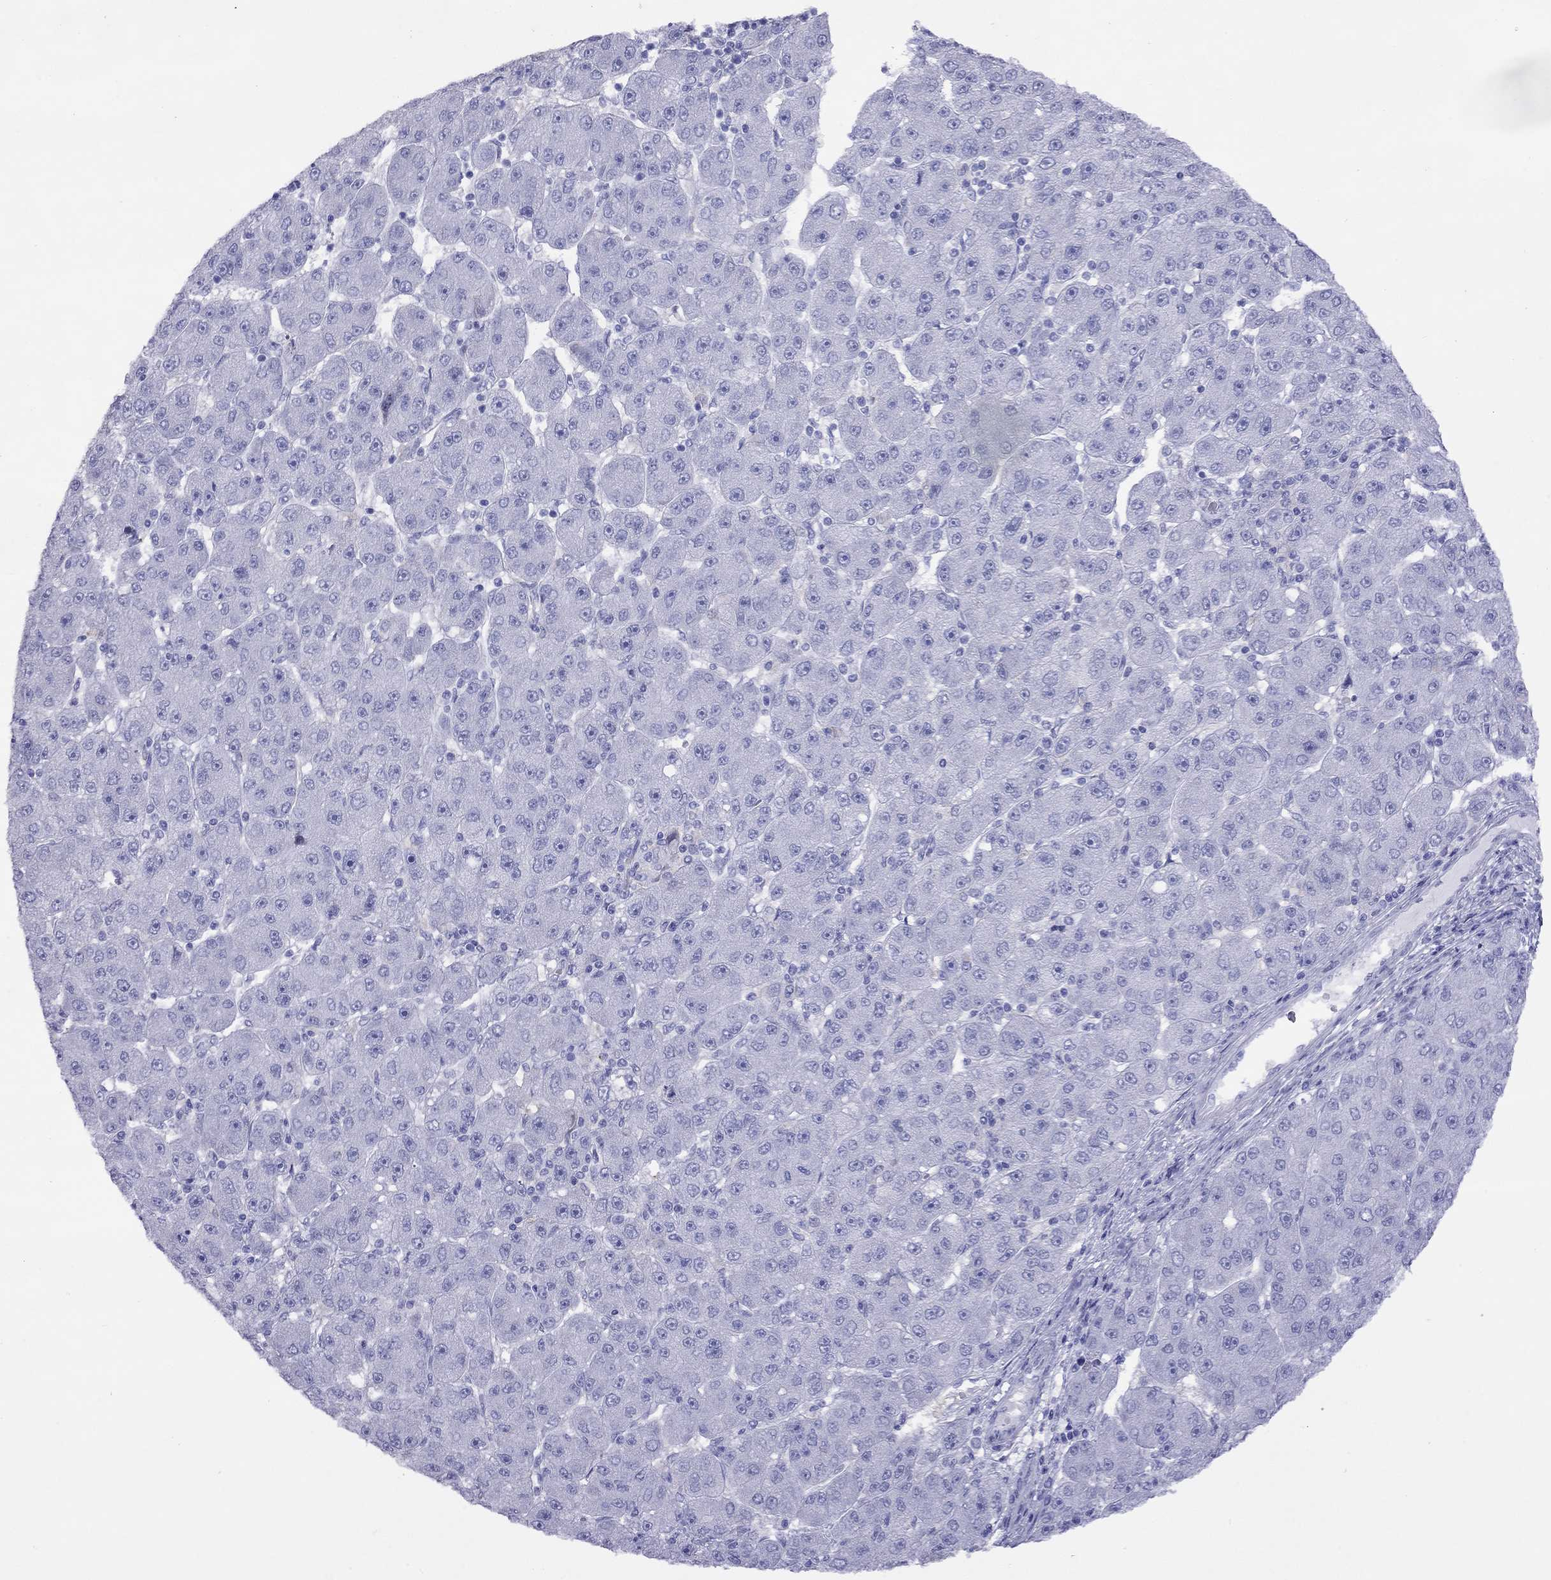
{"staining": {"intensity": "negative", "quantity": "none", "location": "none"}, "tissue": "liver cancer", "cell_type": "Tumor cells", "image_type": "cancer", "snomed": [{"axis": "morphology", "description": "Carcinoma, Hepatocellular, NOS"}, {"axis": "topography", "description": "Liver"}], "caption": "An IHC micrograph of liver cancer is shown. There is no staining in tumor cells of liver cancer. (DAB immunohistochemistry with hematoxylin counter stain).", "gene": "SLC30A8", "patient": {"sex": "male", "age": 67}}